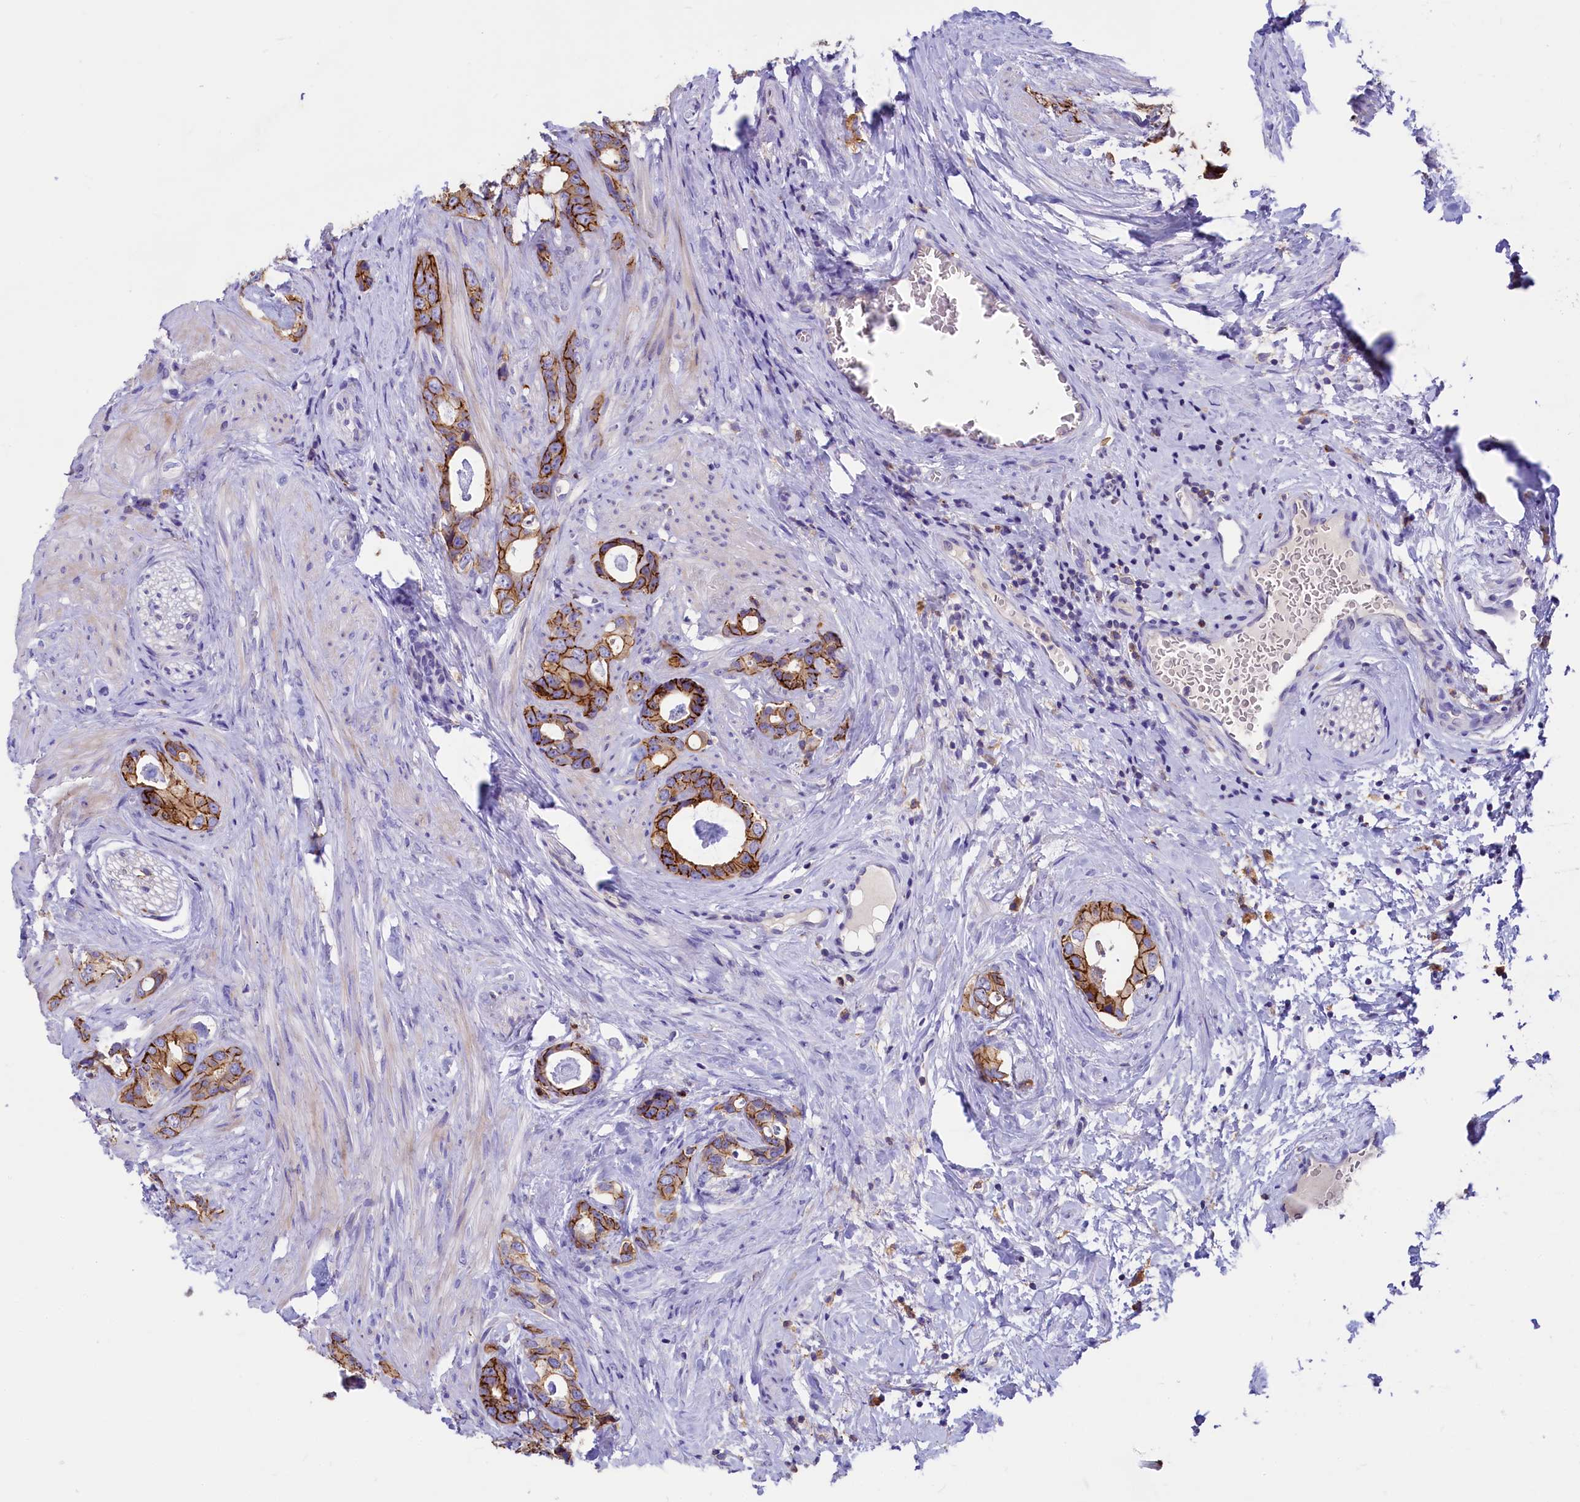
{"staining": {"intensity": "strong", "quantity": ">75%", "location": "cytoplasmic/membranous"}, "tissue": "prostate cancer", "cell_type": "Tumor cells", "image_type": "cancer", "snomed": [{"axis": "morphology", "description": "Adenocarcinoma, Low grade"}, {"axis": "topography", "description": "Prostate"}], "caption": "Immunohistochemistry (IHC) of prostate cancer demonstrates high levels of strong cytoplasmic/membranous positivity in approximately >75% of tumor cells.", "gene": "HPS6", "patient": {"sex": "male", "age": 63}}